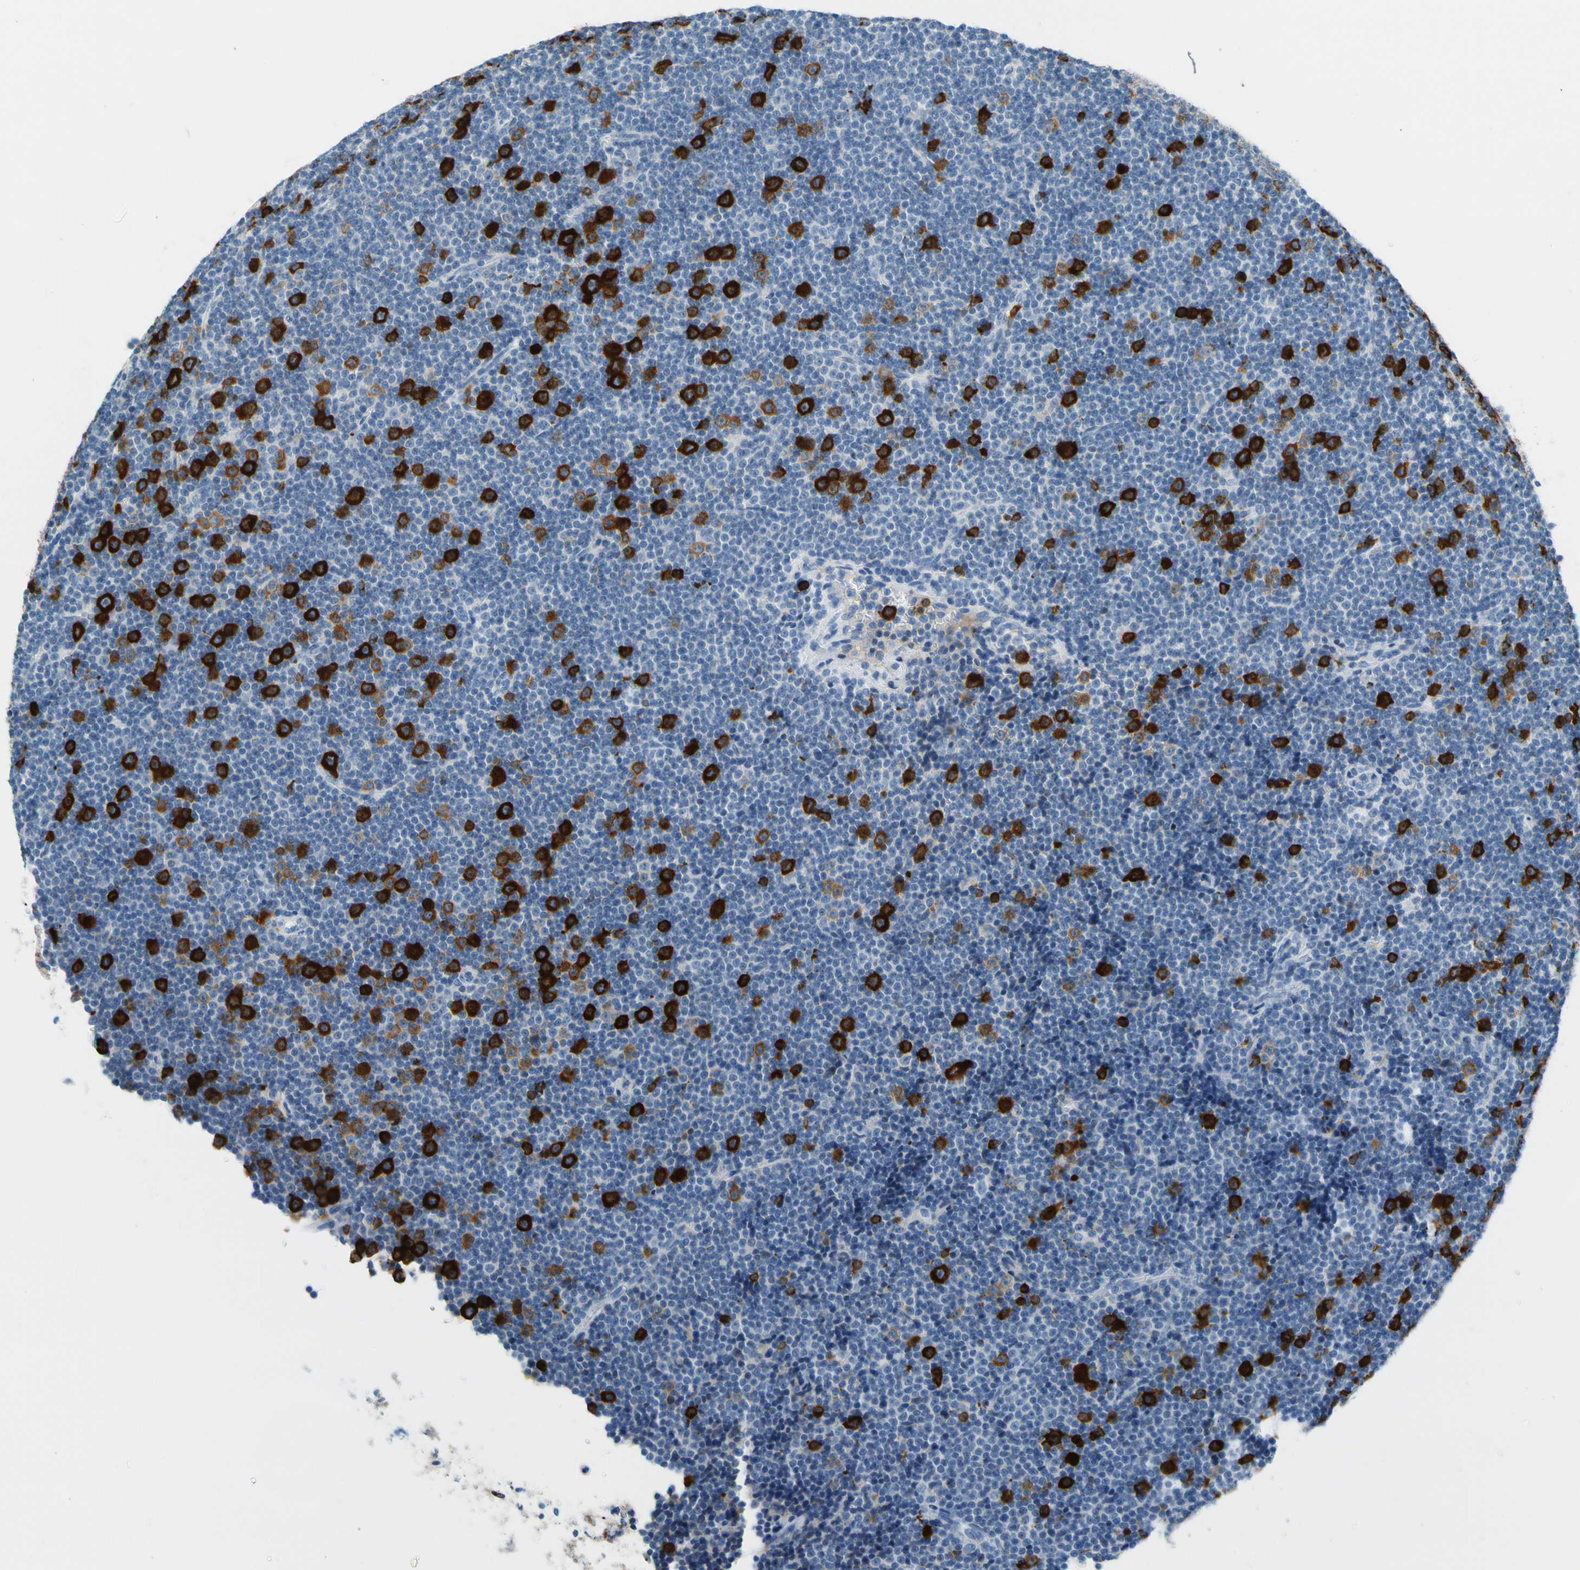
{"staining": {"intensity": "strong", "quantity": "25%-75%", "location": "cytoplasmic/membranous"}, "tissue": "lymphoma", "cell_type": "Tumor cells", "image_type": "cancer", "snomed": [{"axis": "morphology", "description": "Malignant lymphoma, non-Hodgkin's type, Low grade"}, {"axis": "topography", "description": "Lymph node"}], "caption": "A photomicrograph of human low-grade malignant lymphoma, non-Hodgkin's type stained for a protein shows strong cytoplasmic/membranous brown staining in tumor cells.", "gene": "TACC3", "patient": {"sex": "female", "age": 67}}